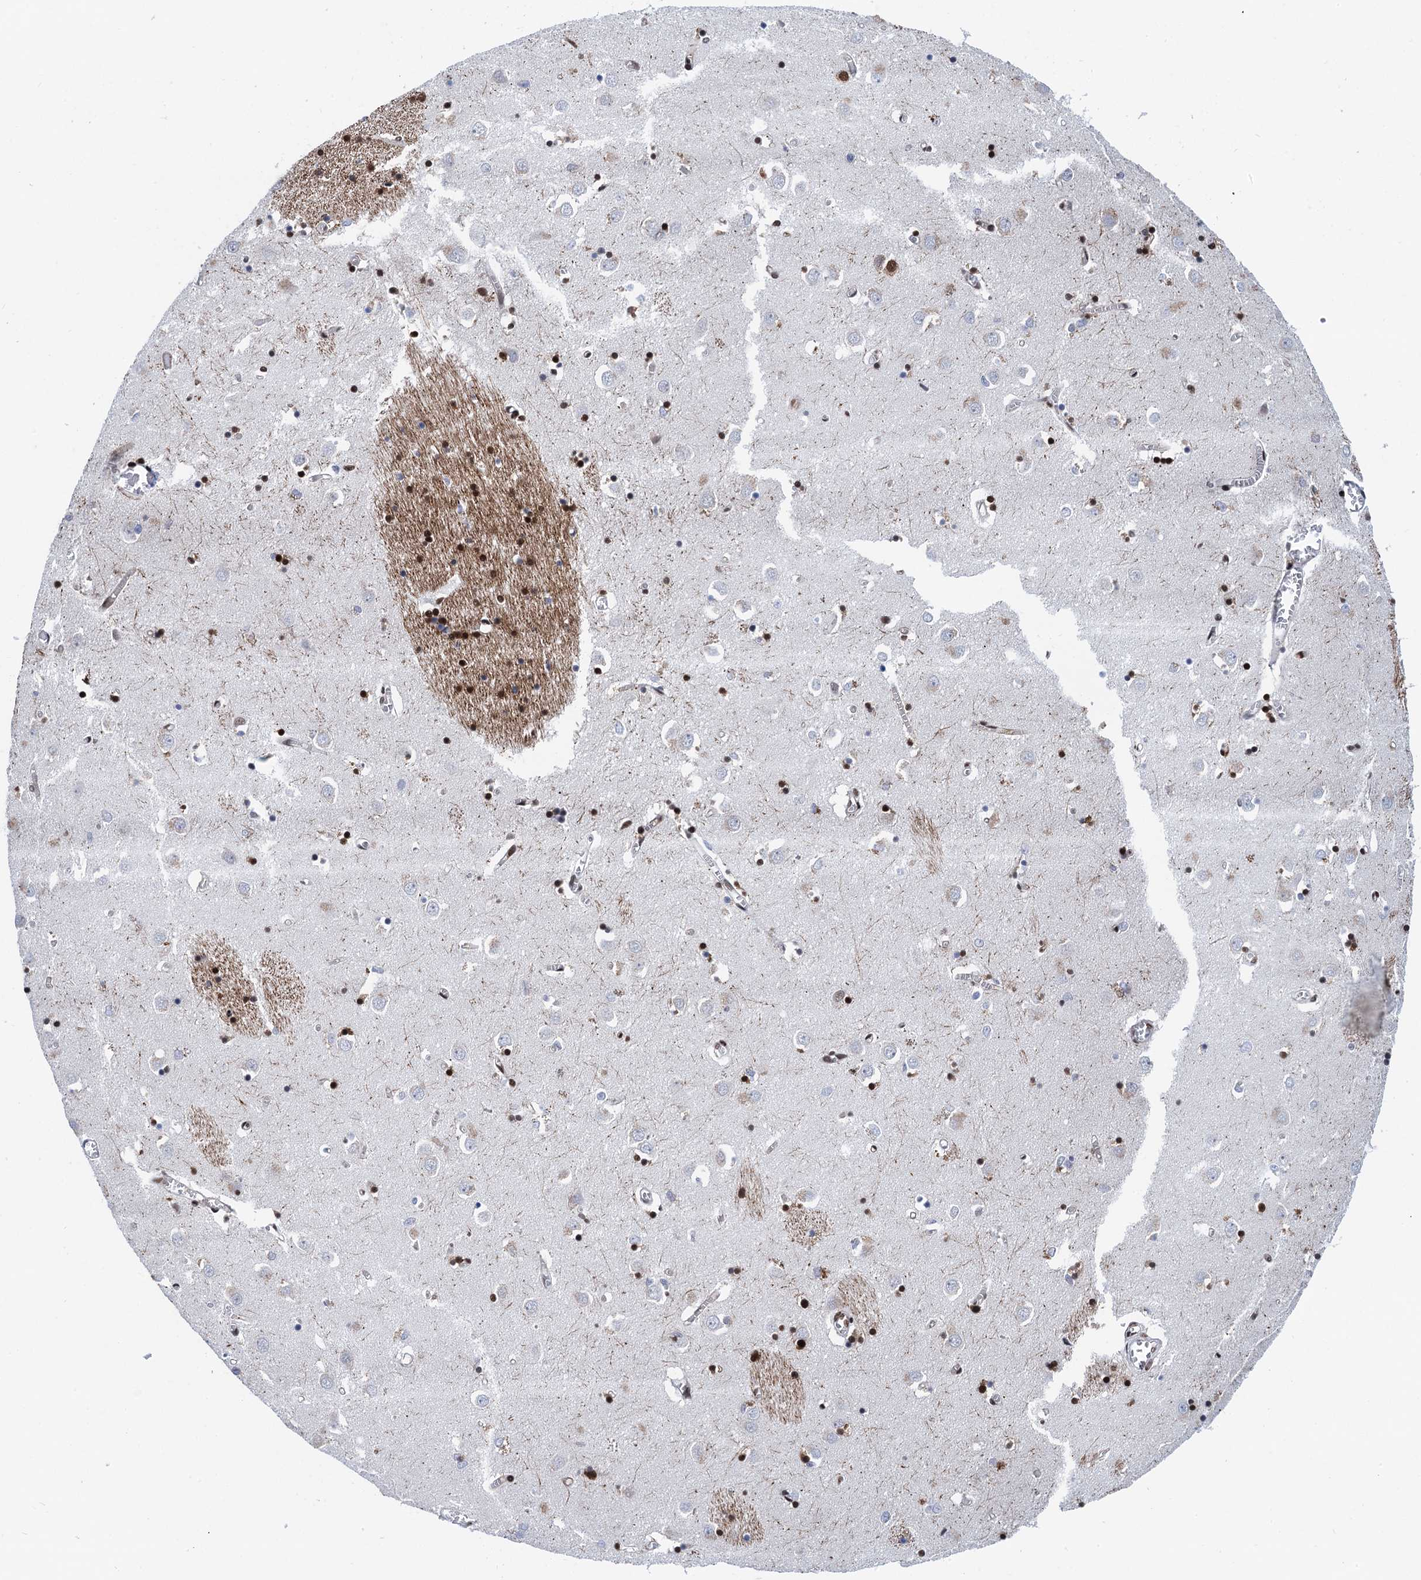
{"staining": {"intensity": "strong", "quantity": "25%-75%", "location": "nuclear"}, "tissue": "caudate", "cell_type": "Glial cells", "image_type": "normal", "snomed": [{"axis": "morphology", "description": "Normal tissue, NOS"}, {"axis": "topography", "description": "Lateral ventricle wall"}], "caption": "Immunohistochemical staining of unremarkable human caudate demonstrates strong nuclear protein expression in about 25%-75% of glial cells. (DAB (3,3'-diaminobenzidine) = brown stain, brightfield microscopy at high magnification).", "gene": "PPP4R1", "patient": {"sex": "male", "age": 70}}